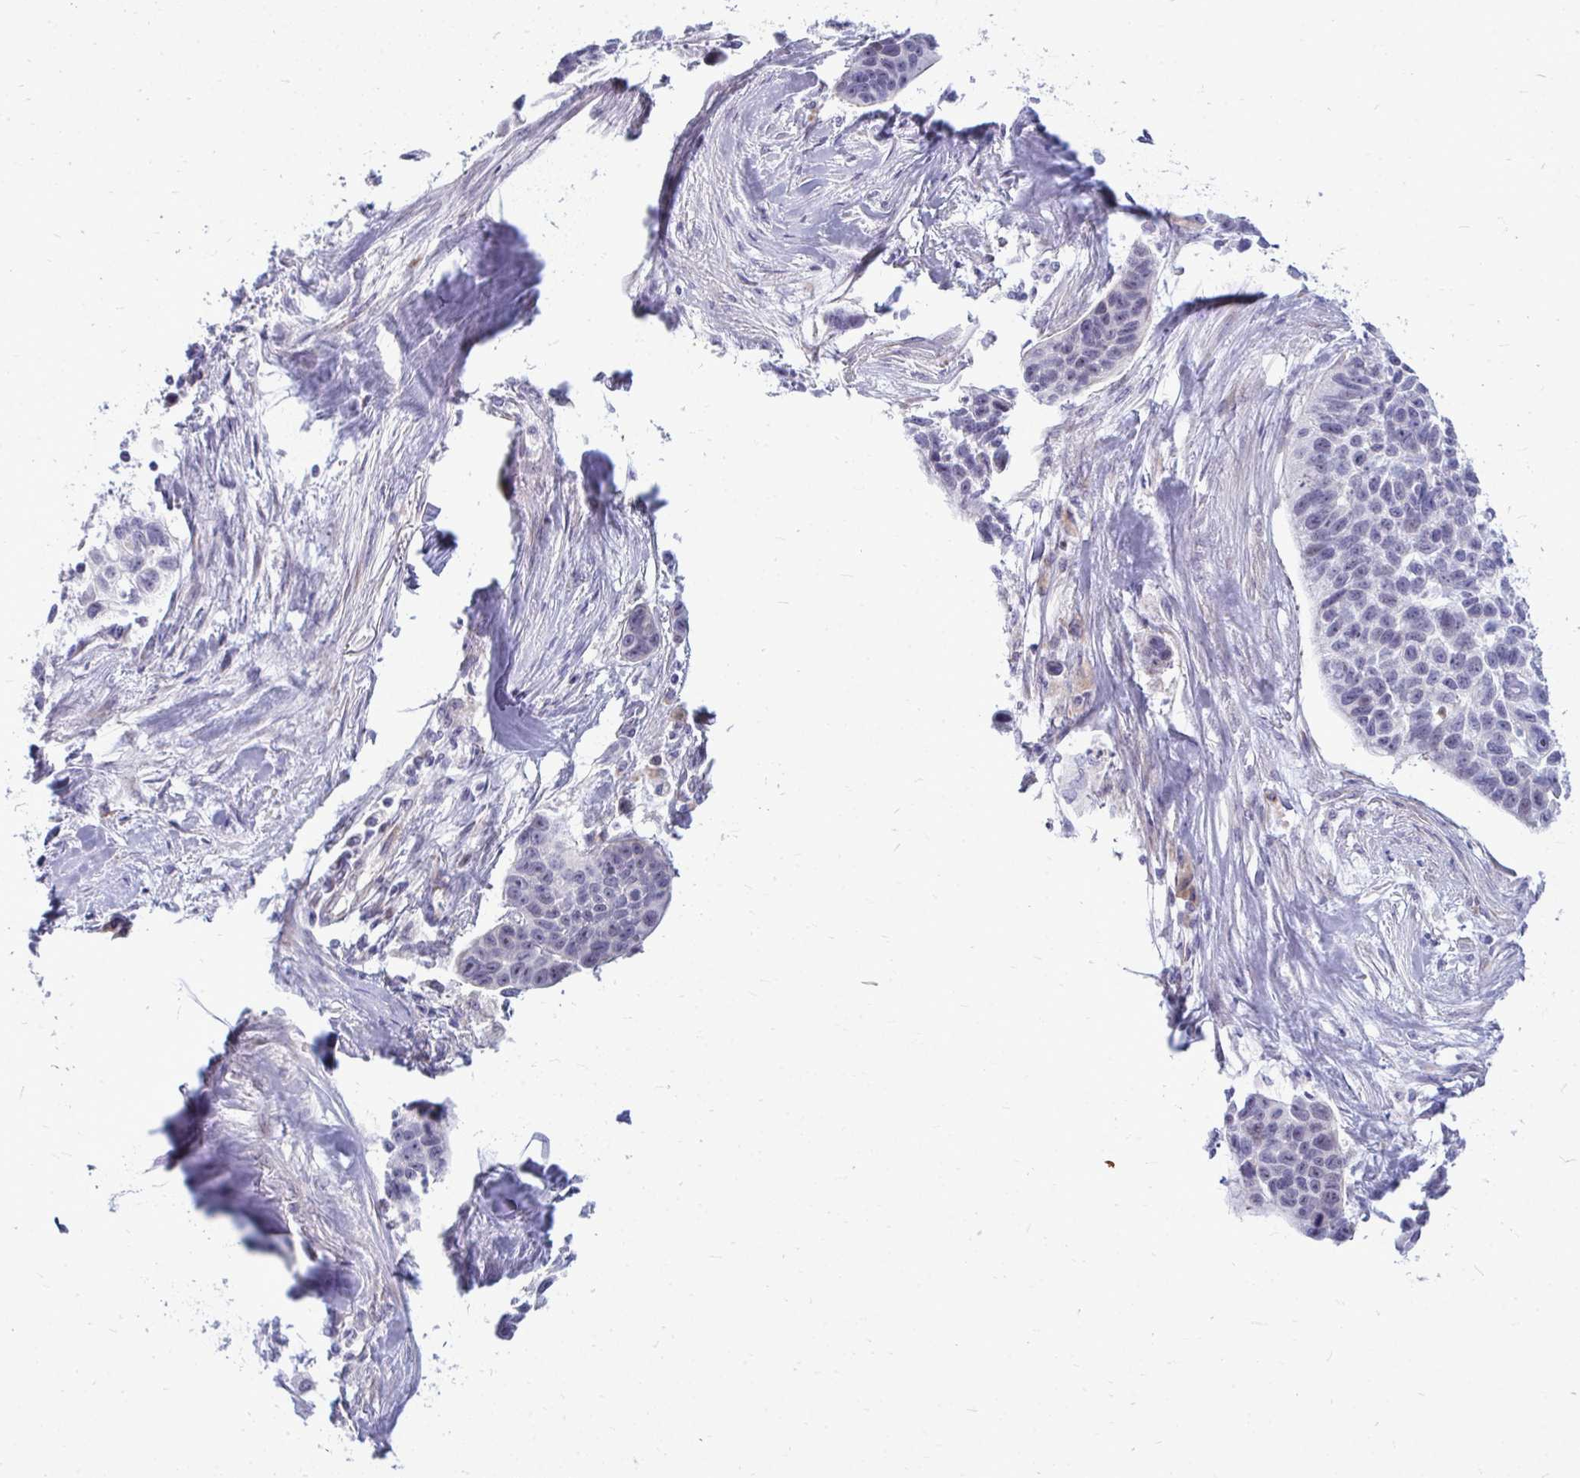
{"staining": {"intensity": "weak", "quantity": "<25%", "location": "nuclear"}, "tissue": "lung cancer", "cell_type": "Tumor cells", "image_type": "cancer", "snomed": [{"axis": "morphology", "description": "Squamous cell carcinoma, NOS"}, {"axis": "topography", "description": "Lung"}], "caption": "Tumor cells show no significant protein positivity in lung cancer.", "gene": "ZSCAN25", "patient": {"sex": "male", "age": 62}}